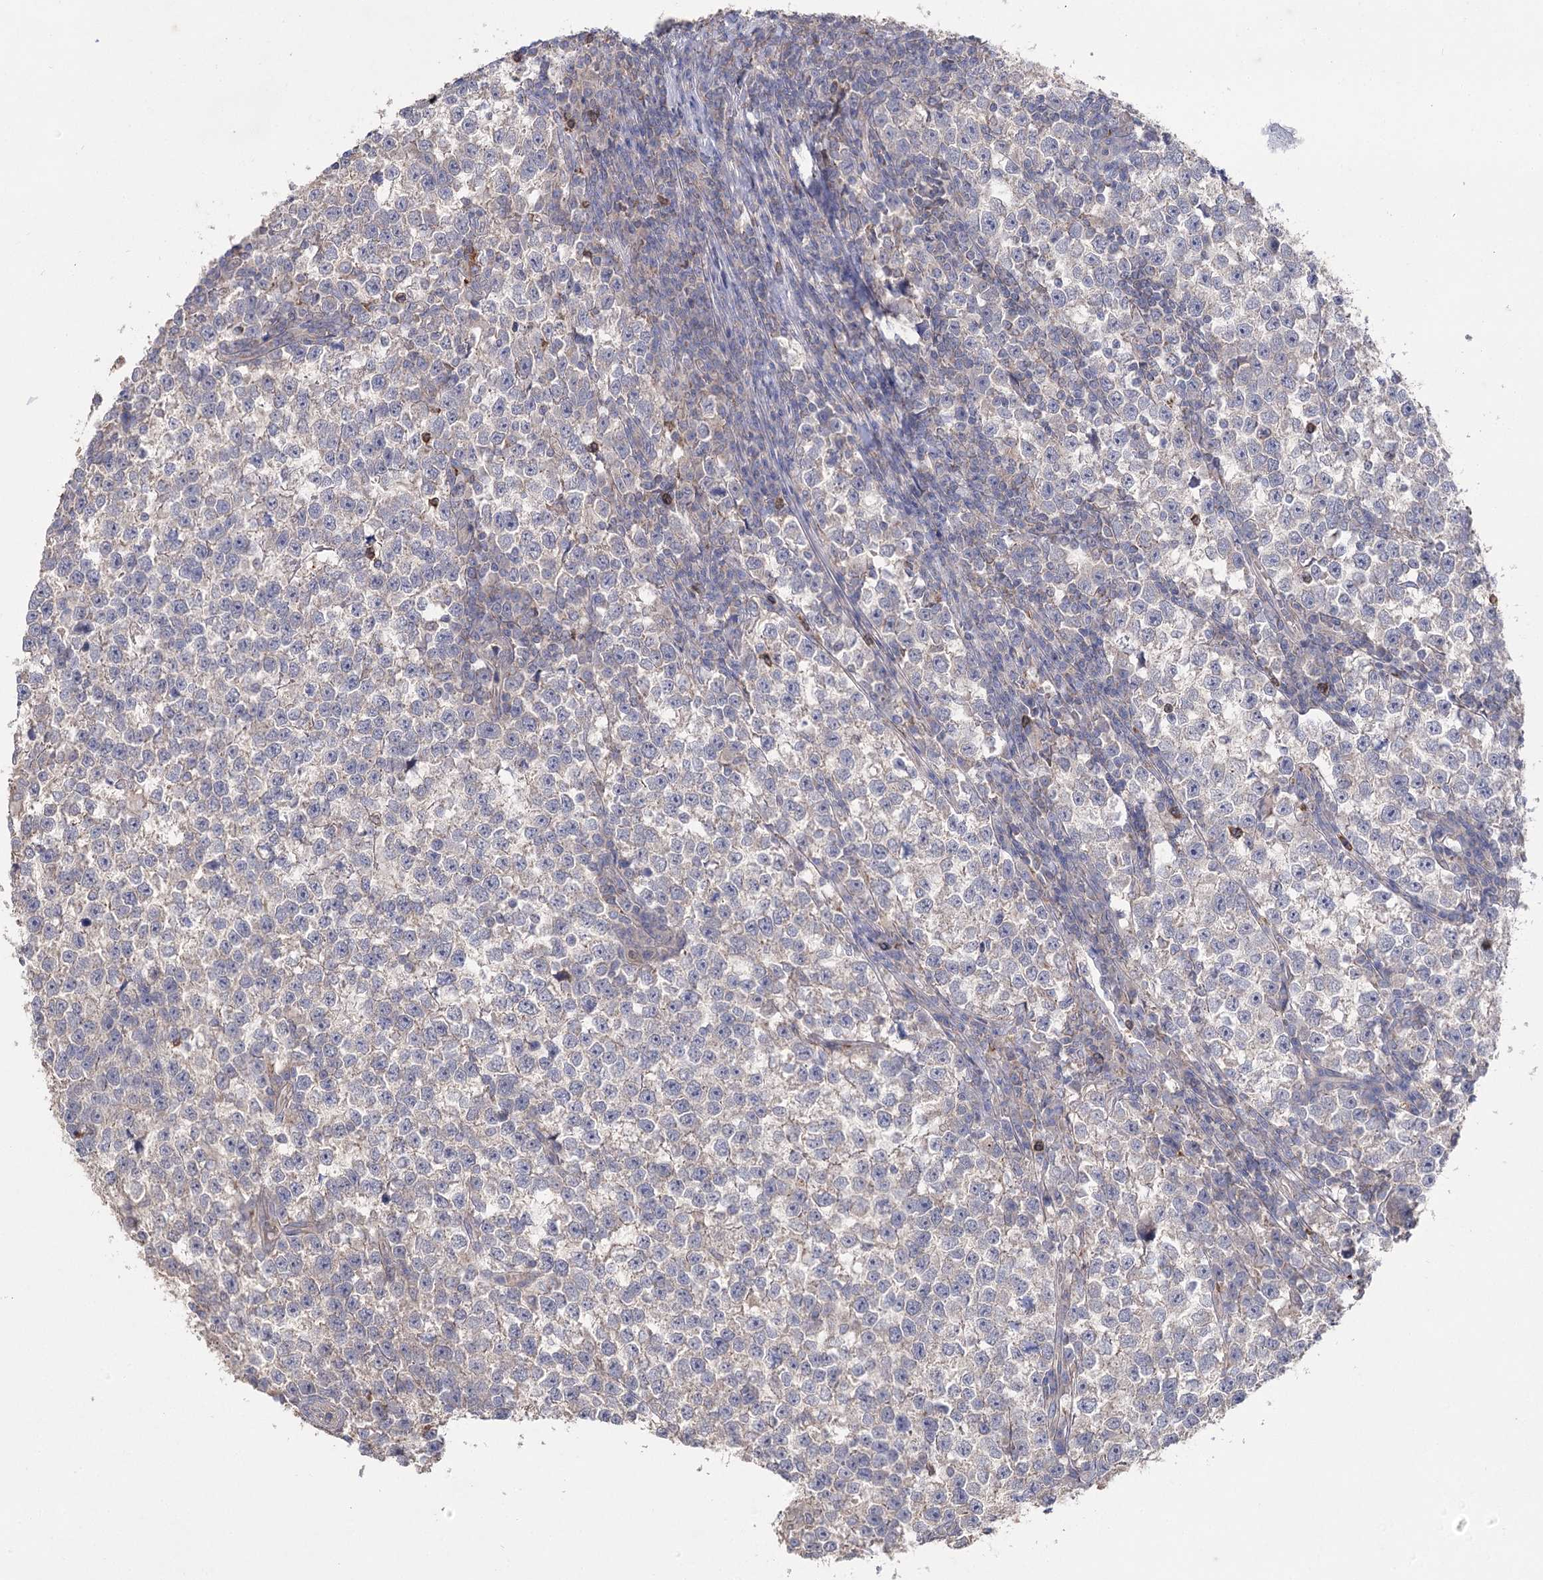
{"staining": {"intensity": "weak", "quantity": "<25%", "location": "cytoplasmic/membranous"}, "tissue": "testis cancer", "cell_type": "Tumor cells", "image_type": "cancer", "snomed": [{"axis": "morphology", "description": "Normal tissue, NOS"}, {"axis": "morphology", "description": "Seminoma, NOS"}, {"axis": "topography", "description": "Testis"}], "caption": "Testis seminoma stained for a protein using immunohistochemistry (IHC) shows no expression tumor cells.", "gene": "AURKC", "patient": {"sex": "male", "age": 43}}